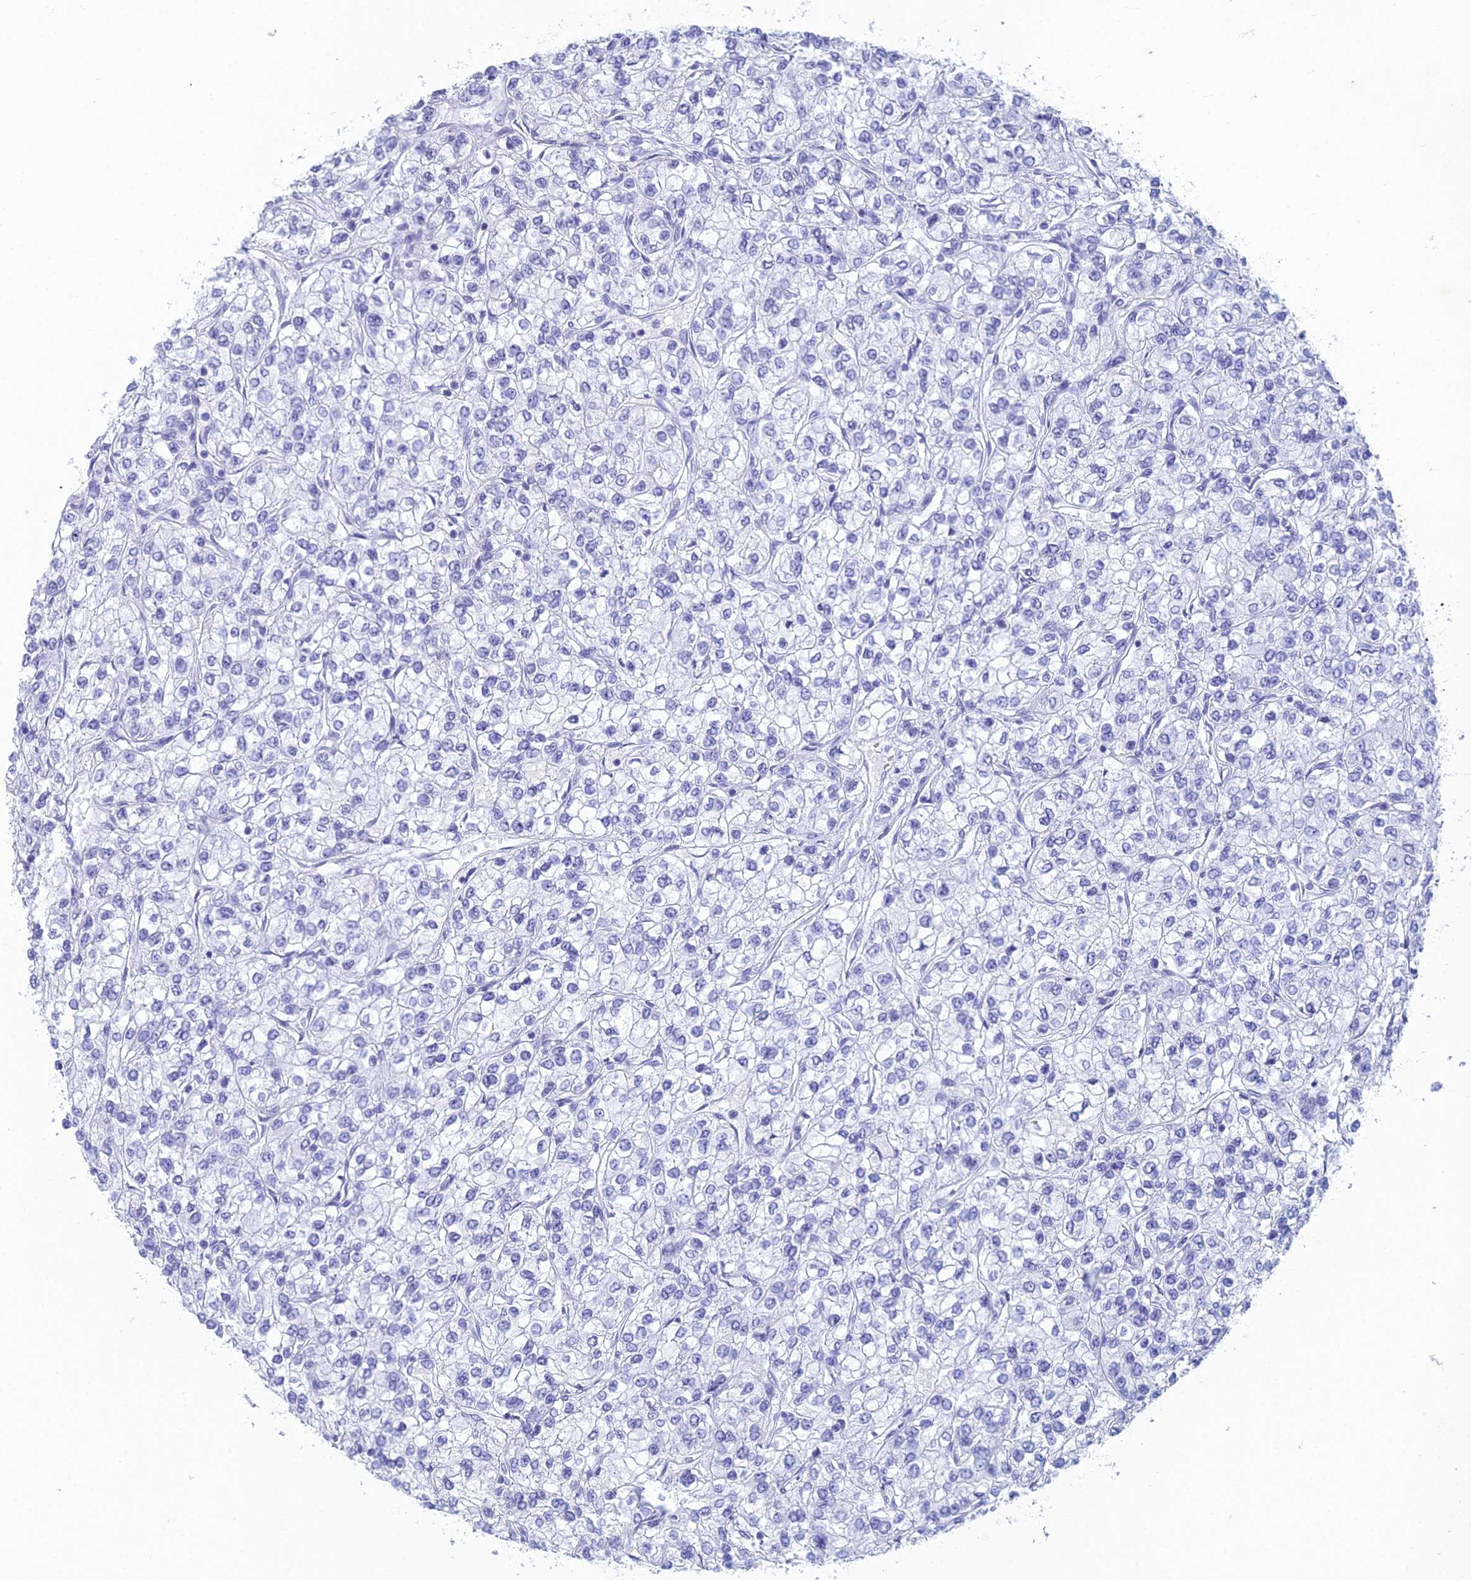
{"staining": {"intensity": "negative", "quantity": "none", "location": "none"}, "tissue": "renal cancer", "cell_type": "Tumor cells", "image_type": "cancer", "snomed": [{"axis": "morphology", "description": "Adenocarcinoma, NOS"}, {"axis": "topography", "description": "Kidney"}], "caption": "This is a histopathology image of immunohistochemistry (IHC) staining of adenocarcinoma (renal), which shows no staining in tumor cells. (DAB immunohistochemistry, high magnification).", "gene": "FERD3L", "patient": {"sex": "male", "age": 80}}